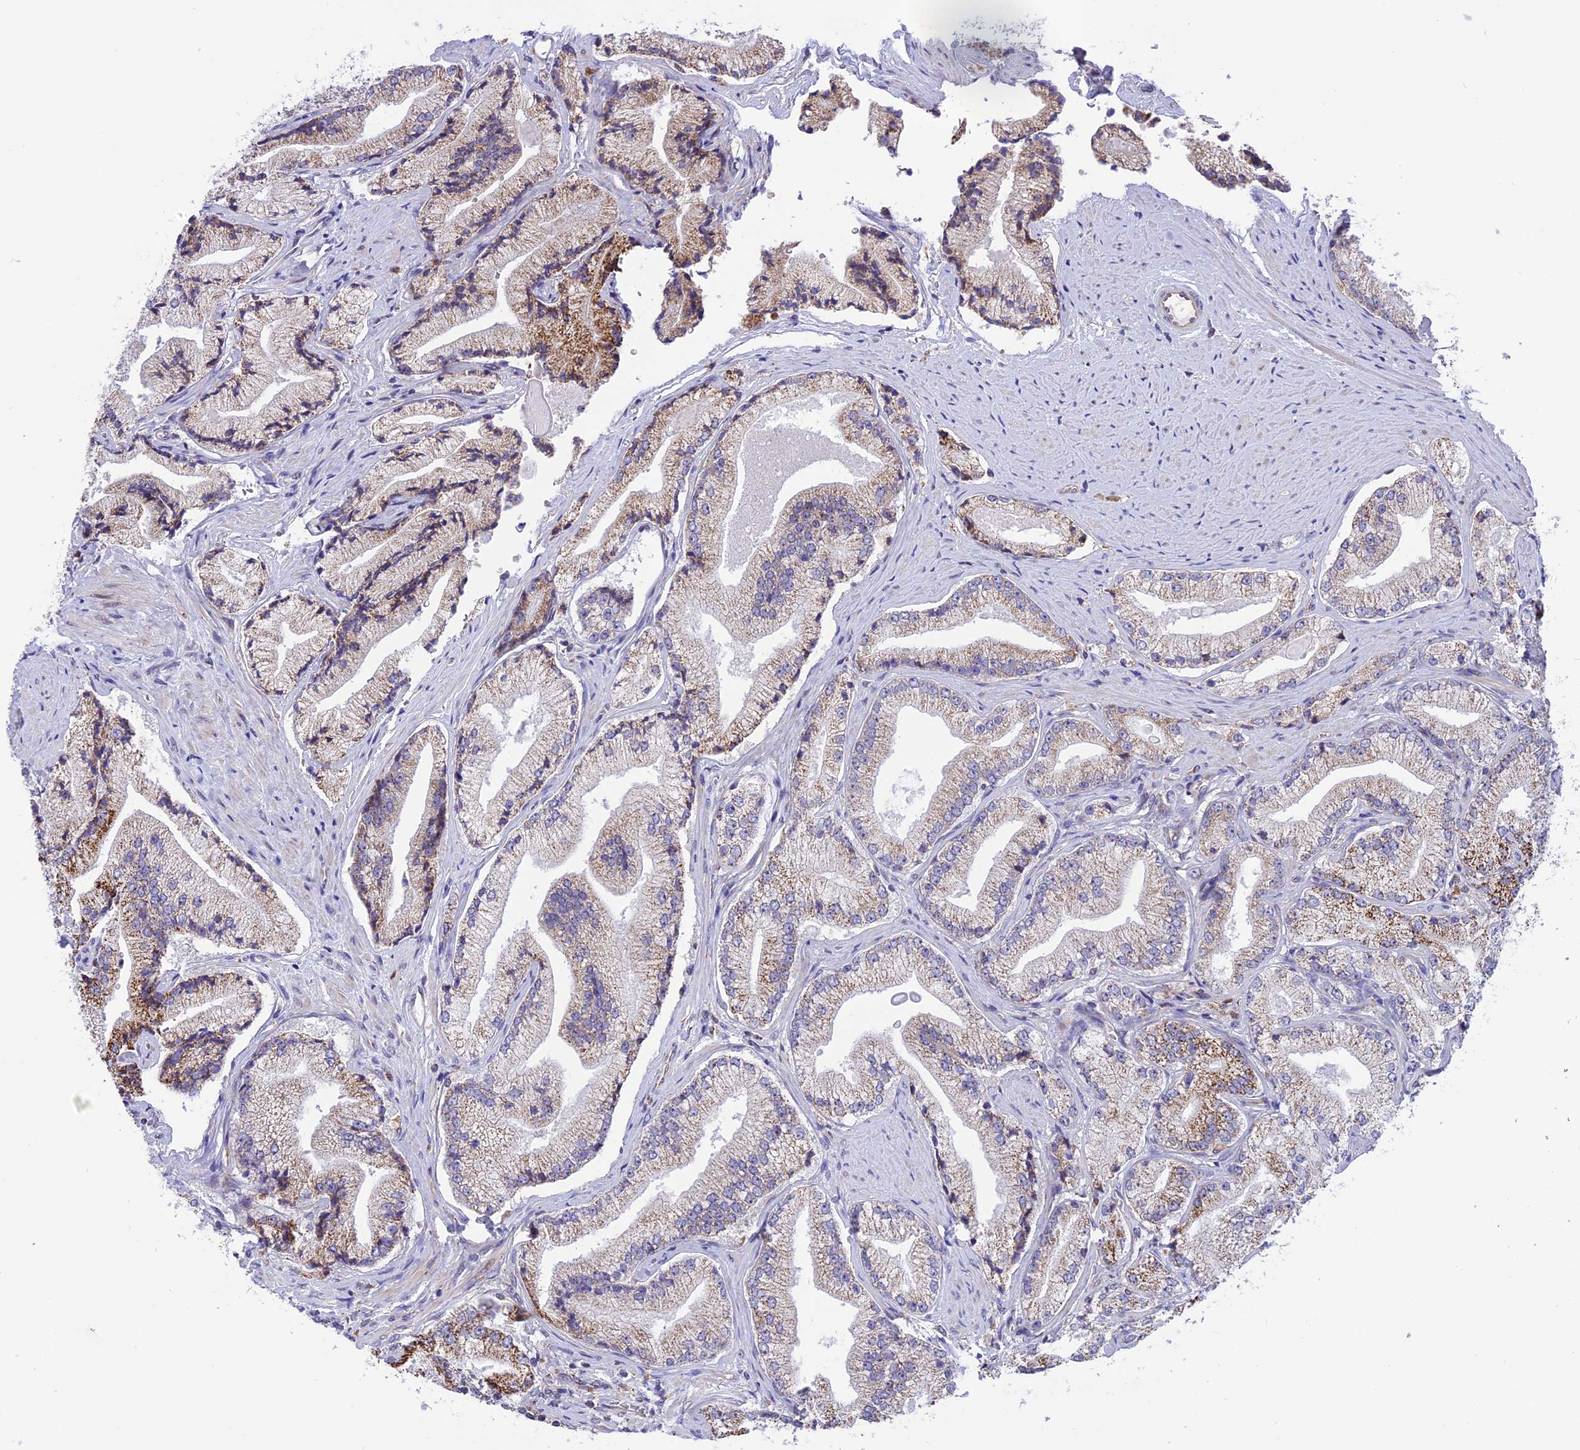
{"staining": {"intensity": "moderate", "quantity": "<25%", "location": "cytoplasmic/membranous"}, "tissue": "prostate cancer", "cell_type": "Tumor cells", "image_type": "cancer", "snomed": [{"axis": "morphology", "description": "Adenocarcinoma, High grade"}, {"axis": "topography", "description": "Prostate"}], "caption": "DAB (3,3'-diaminobenzidine) immunohistochemical staining of human prostate cancer exhibits moderate cytoplasmic/membranous protein expression in about <25% of tumor cells.", "gene": "ARMCX6", "patient": {"sex": "male", "age": 67}}